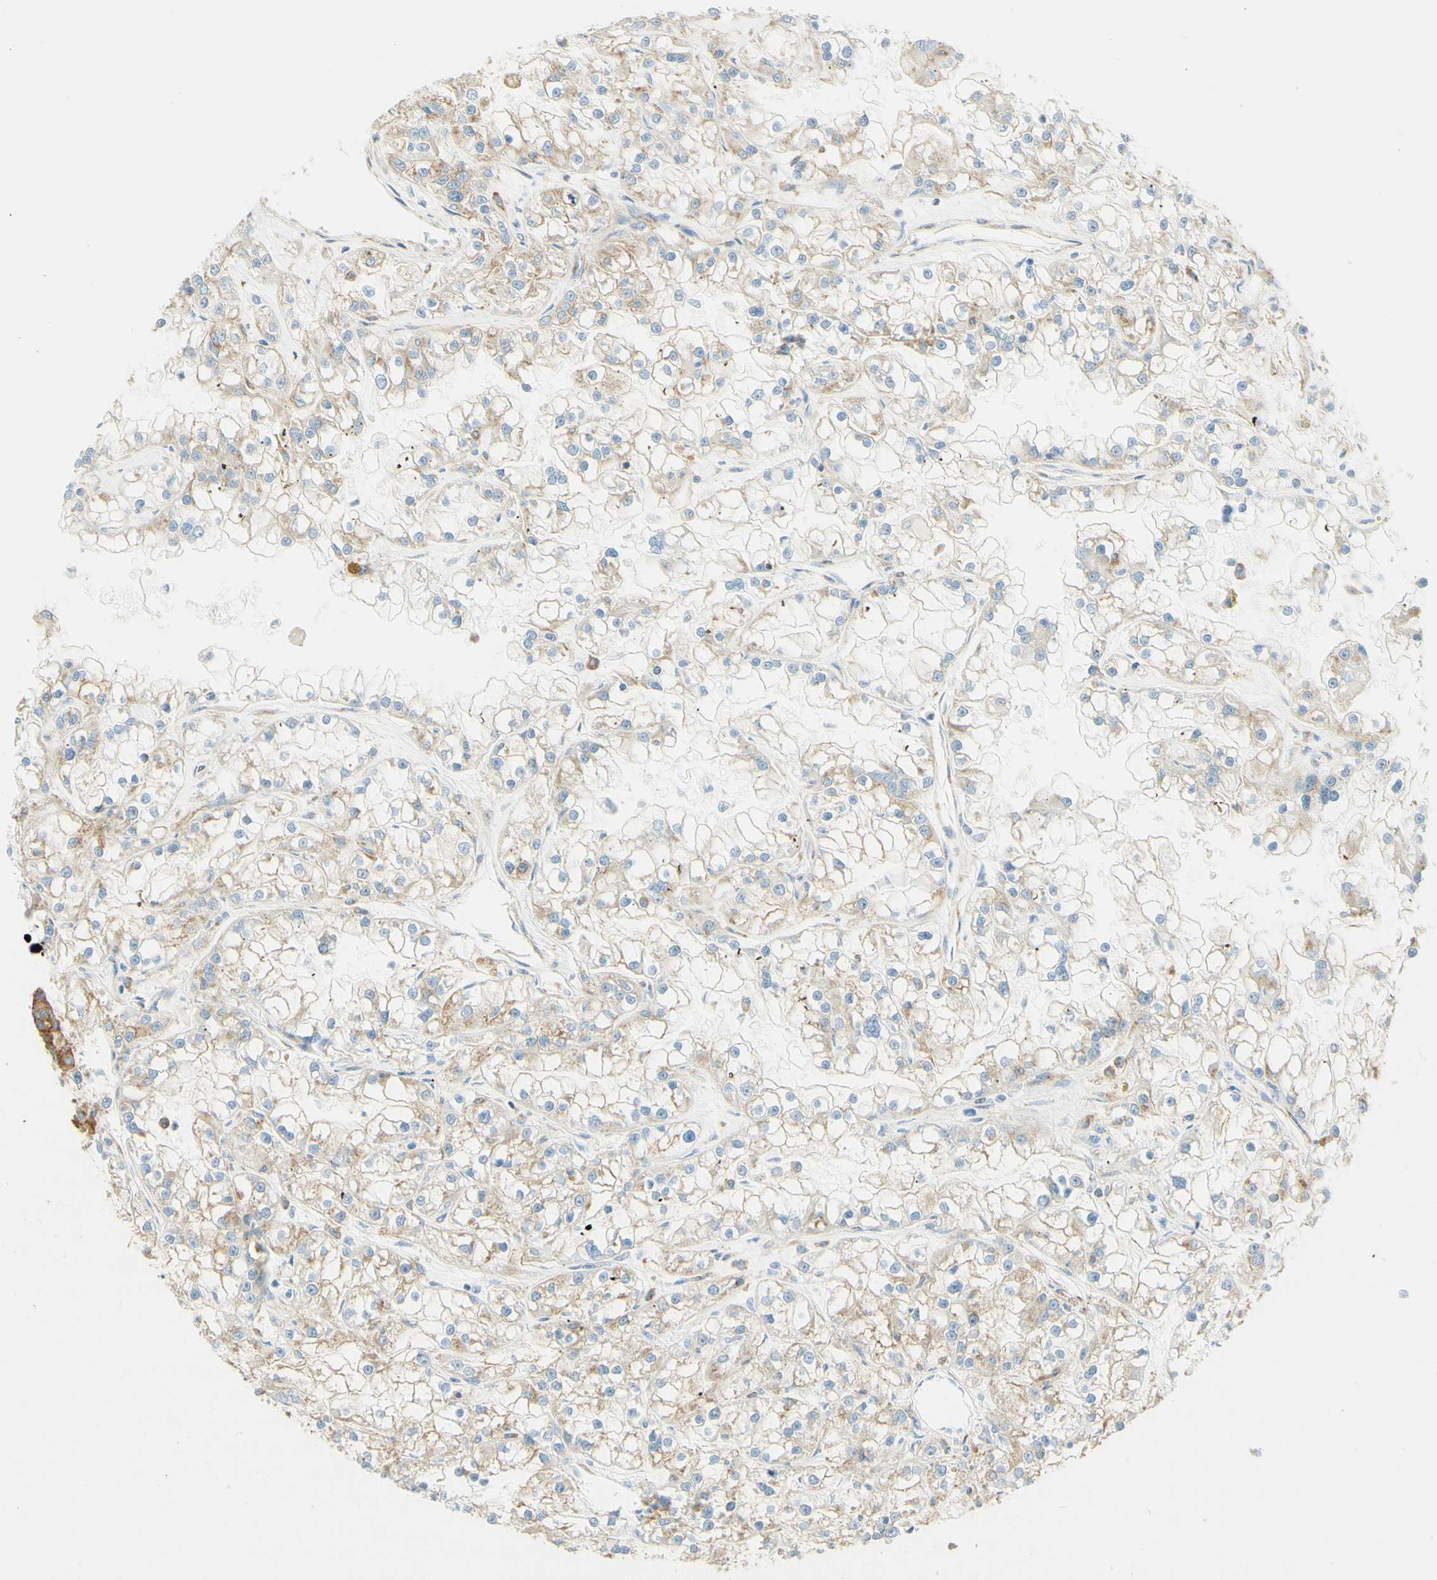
{"staining": {"intensity": "negative", "quantity": "none", "location": "none"}, "tissue": "renal cancer", "cell_type": "Tumor cells", "image_type": "cancer", "snomed": [{"axis": "morphology", "description": "Adenocarcinoma, NOS"}, {"axis": "topography", "description": "Kidney"}], "caption": "The IHC photomicrograph has no significant staining in tumor cells of renal adenocarcinoma tissue.", "gene": "CLTC", "patient": {"sex": "female", "age": 52}}